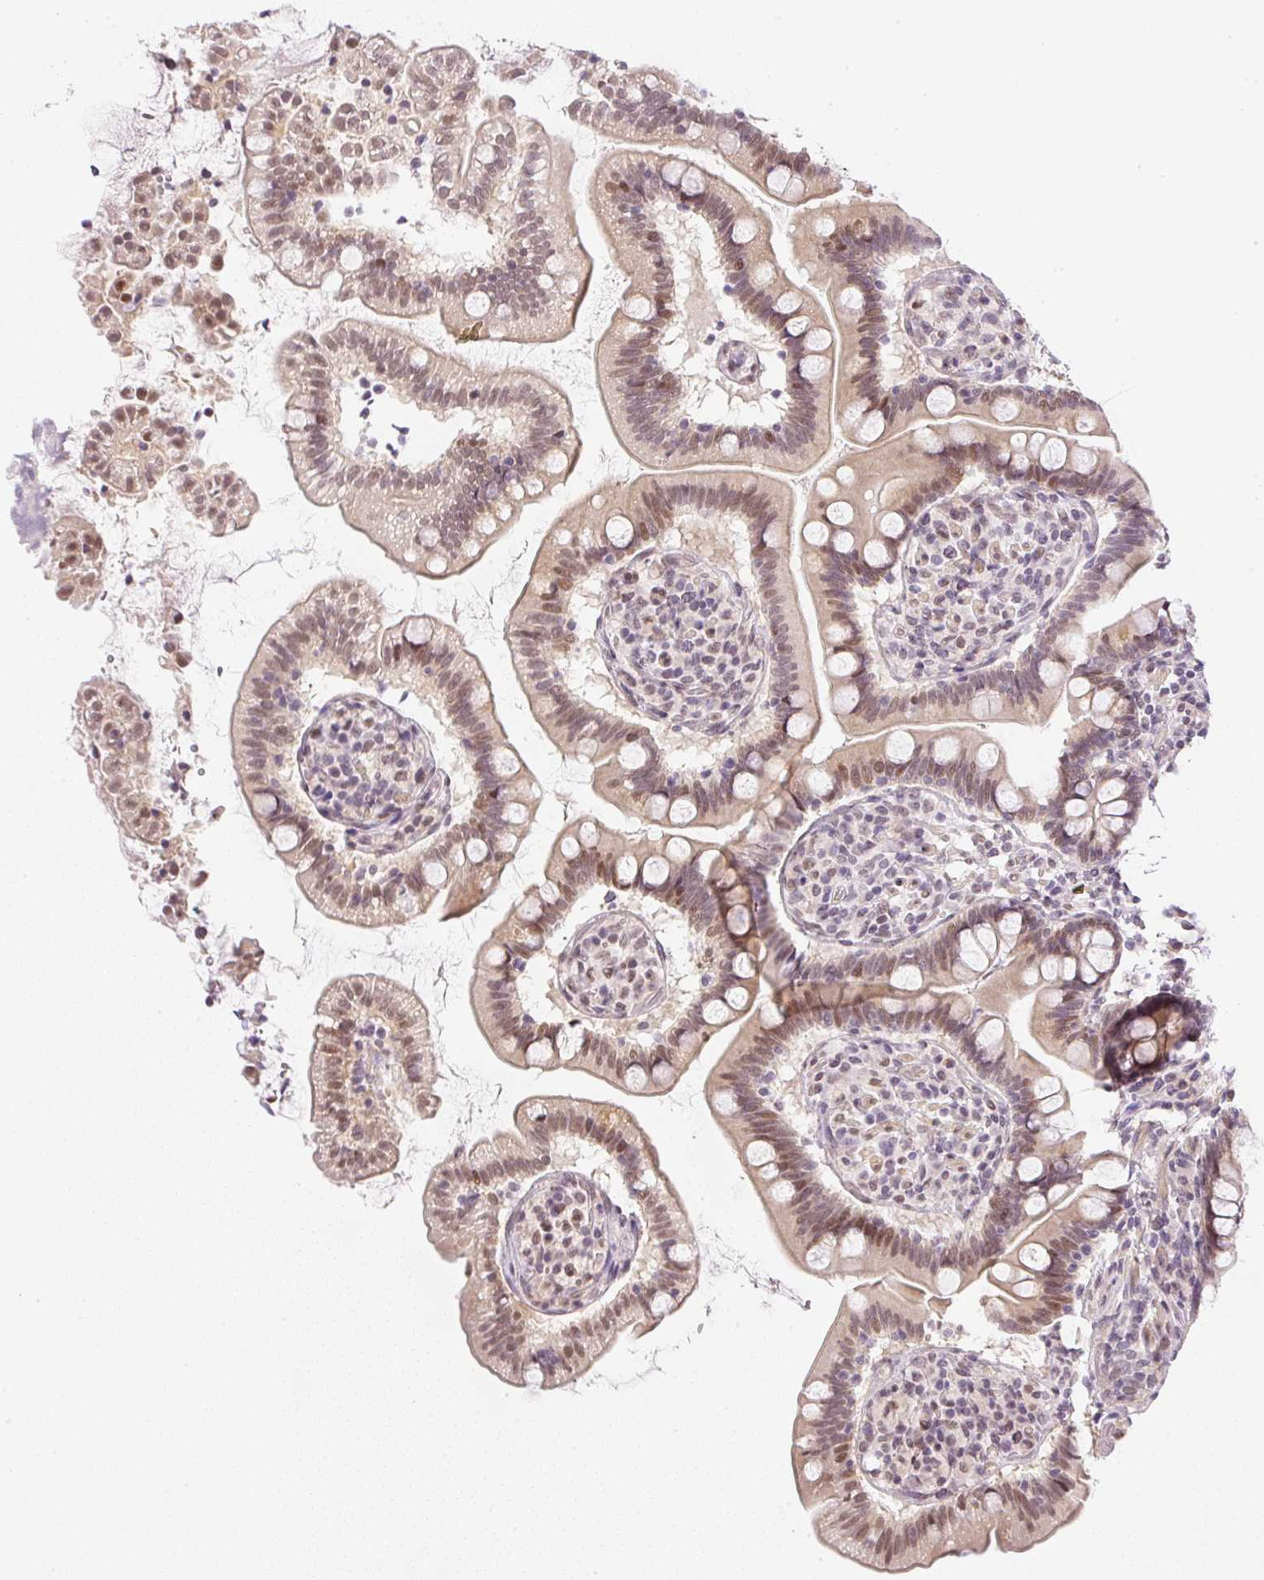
{"staining": {"intensity": "moderate", "quantity": ">75%", "location": "nuclear"}, "tissue": "small intestine", "cell_type": "Glandular cells", "image_type": "normal", "snomed": [{"axis": "morphology", "description": "Normal tissue, NOS"}, {"axis": "topography", "description": "Small intestine"}], "caption": "Protein expression analysis of unremarkable small intestine demonstrates moderate nuclear positivity in about >75% of glandular cells. (brown staining indicates protein expression, while blue staining denotes nuclei).", "gene": "DPPA4", "patient": {"sex": "female", "age": 64}}